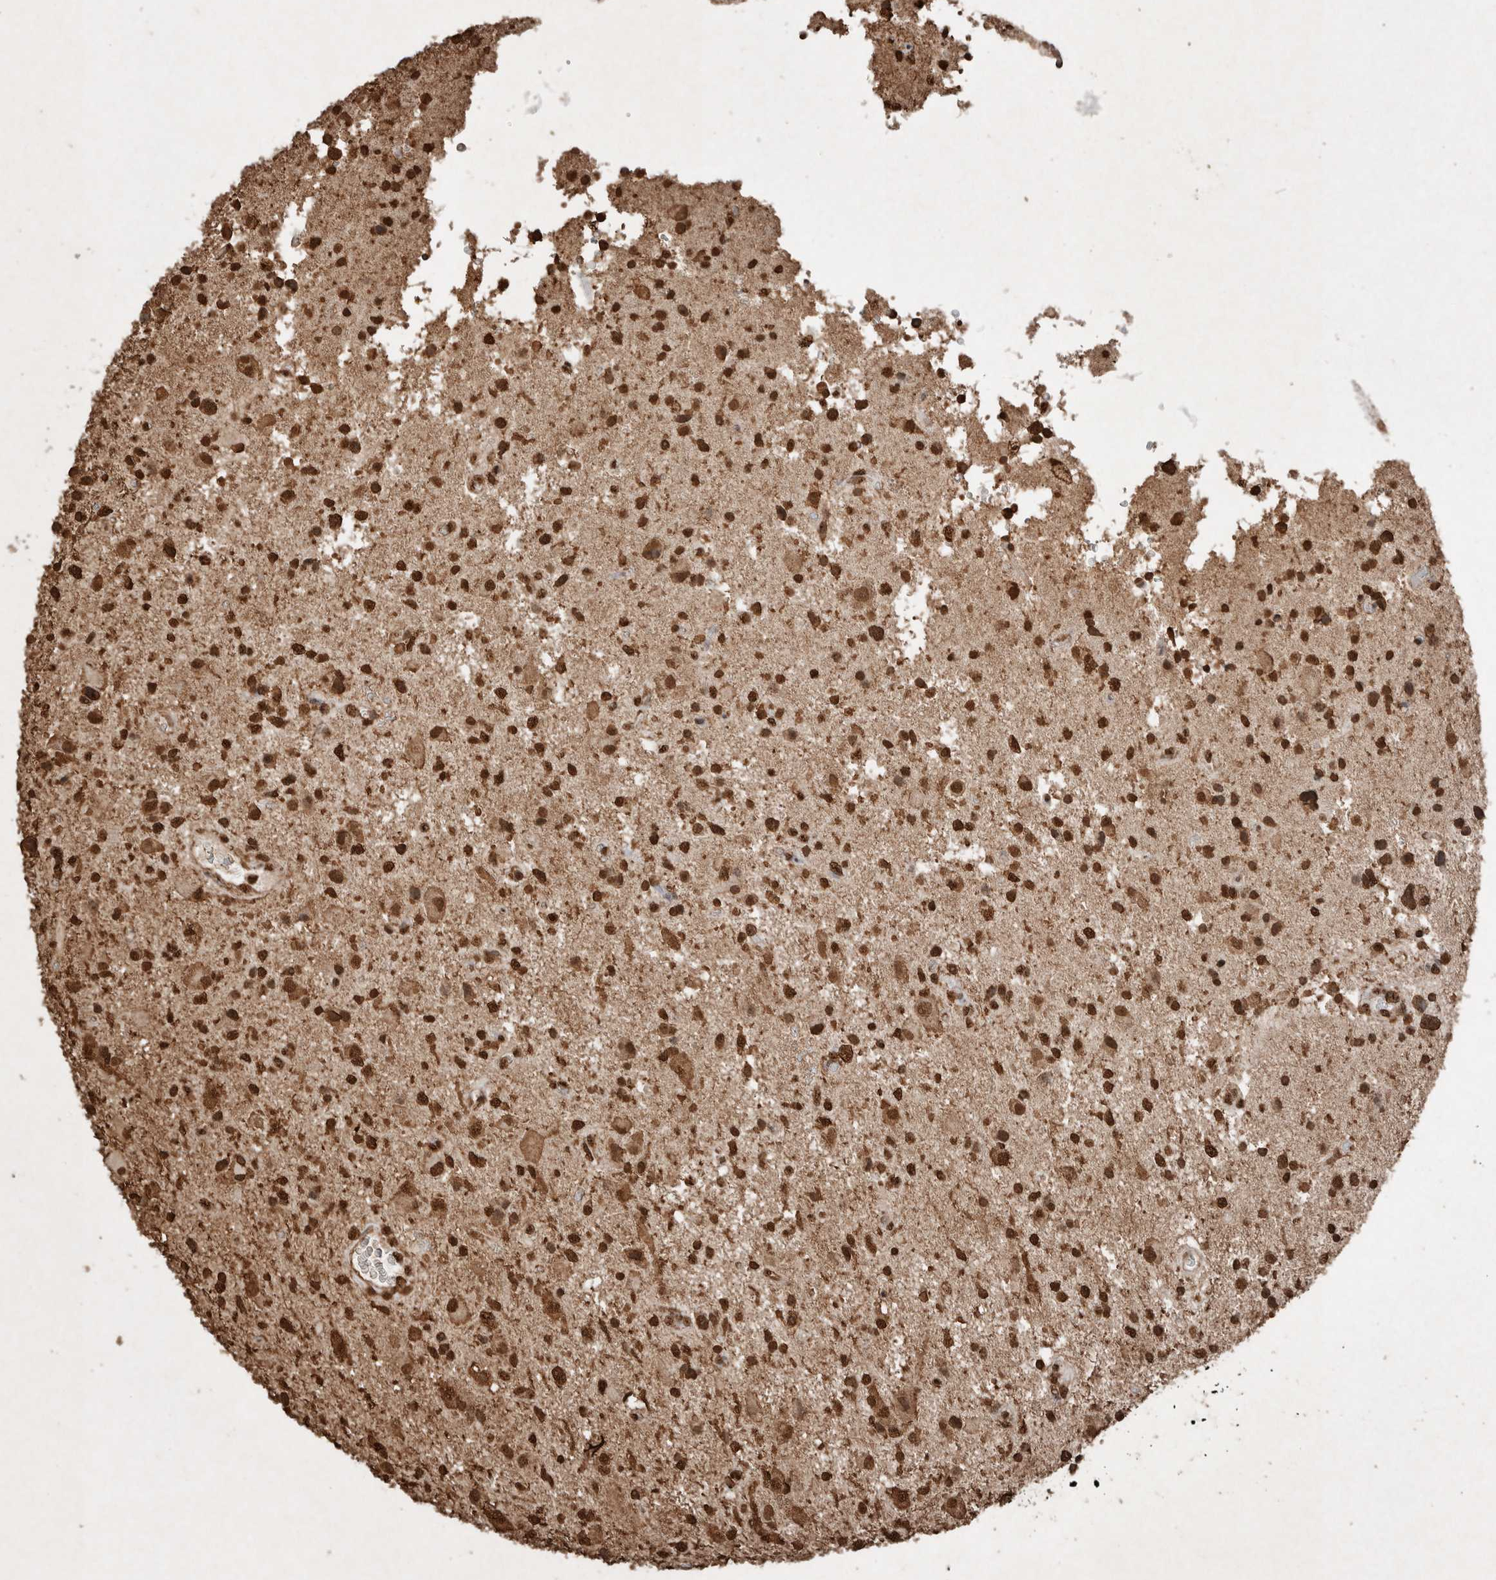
{"staining": {"intensity": "strong", "quantity": ">75%", "location": "nuclear"}, "tissue": "glioma", "cell_type": "Tumor cells", "image_type": "cancer", "snomed": [{"axis": "morphology", "description": "Glioma, malignant, High grade"}, {"axis": "topography", "description": "Brain"}], "caption": "Immunohistochemical staining of human malignant glioma (high-grade) shows high levels of strong nuclear positivity in approximately >75% of tumor cells.", "gene": "FSTL3", "patient": {"sex": "male", "age": 33}}